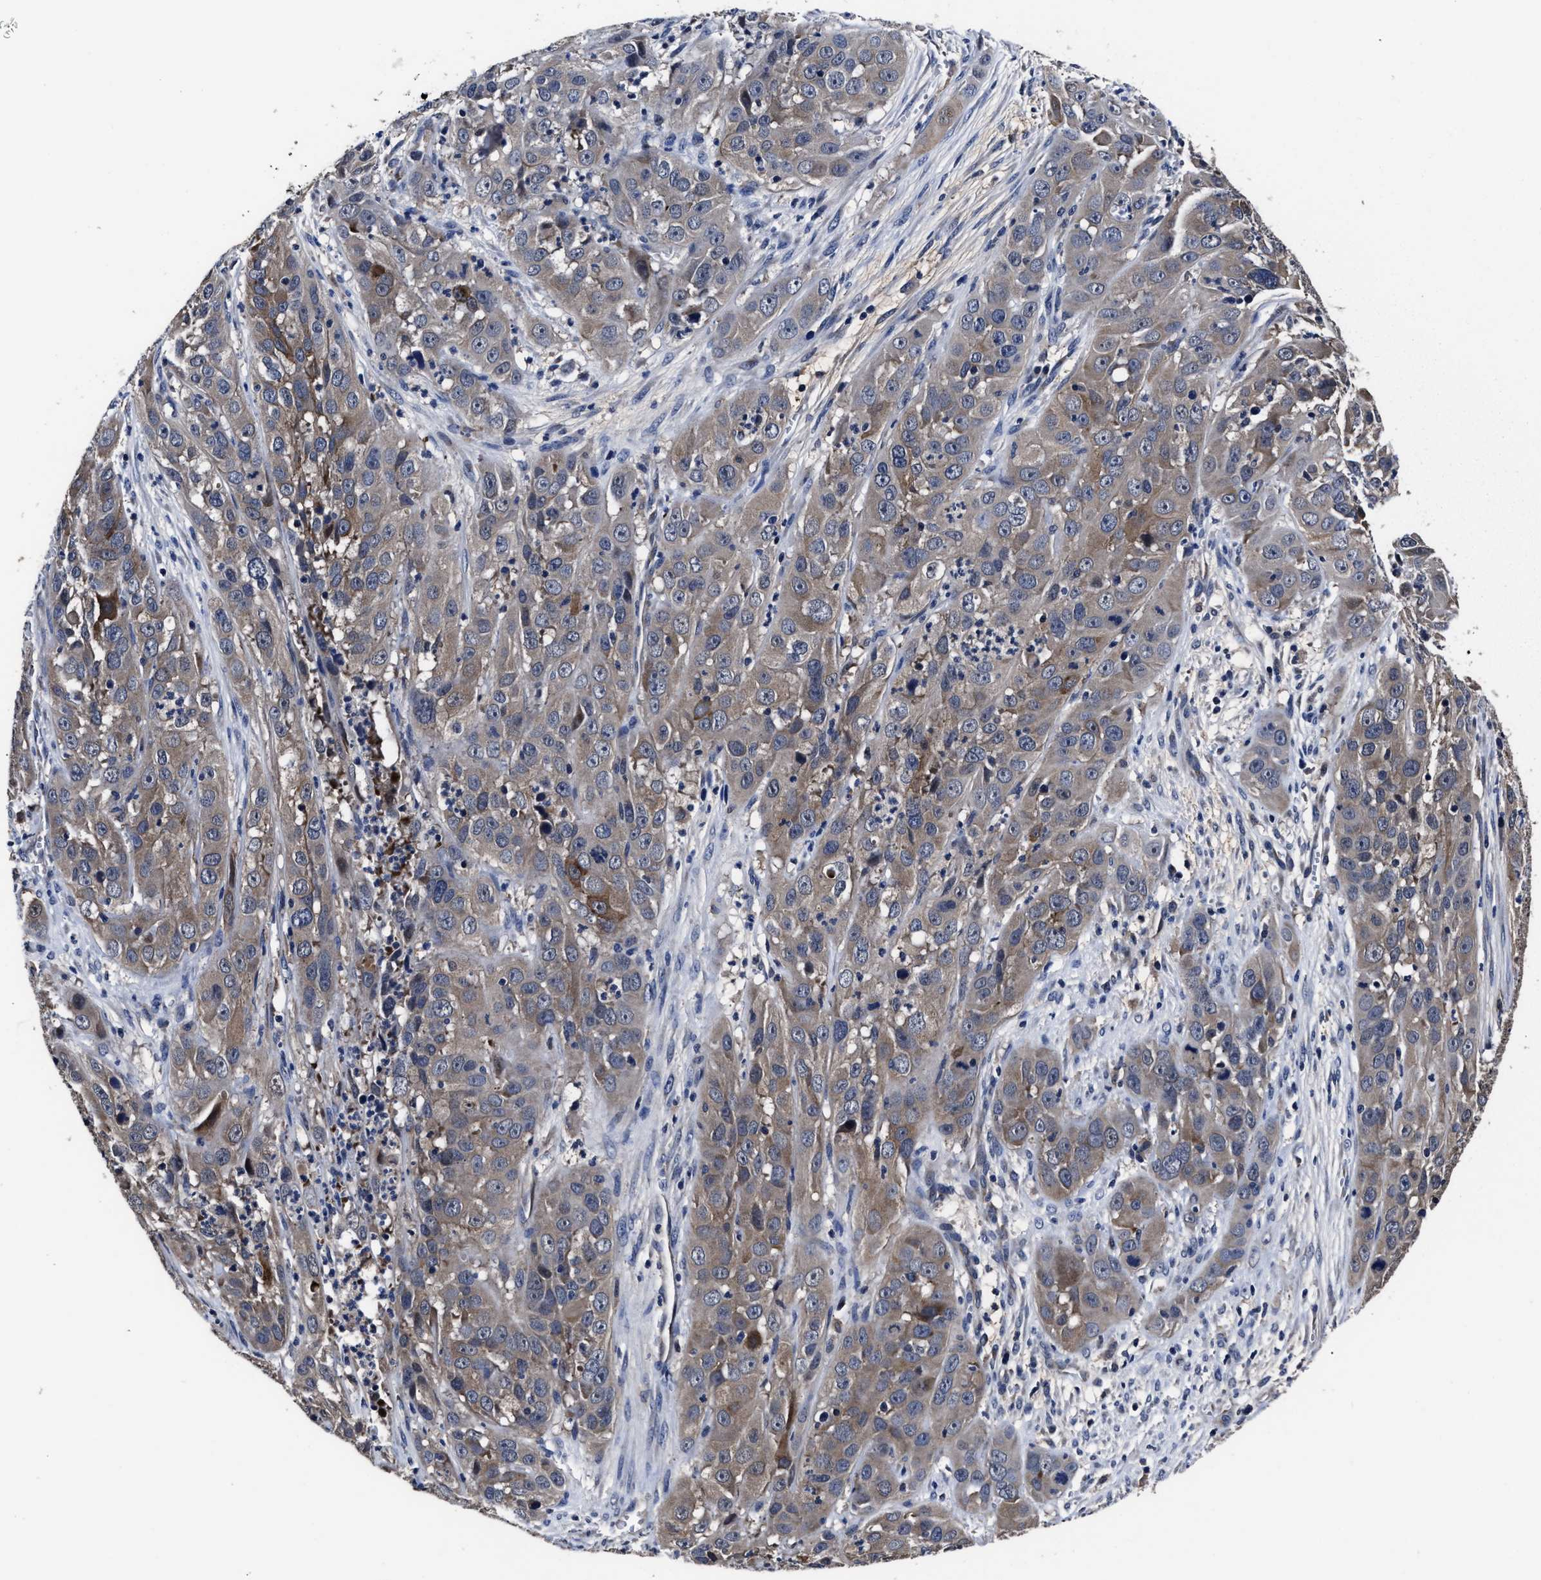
{"staining": {"intensity": "weak", "quantity": "<25%", "location": "cytoplasmic/membranous"}, "tissue": "cervical cancer", "cell_type": "Tumor cells", "image_type": "cancer", "snomed": [{"axis": "morphology", "description": "Squamous cell carcinoma, NOS"}, {"axis": "topography", "description": "Cervix"}], "caption": "Immunohistochemical staining of human squamous cell carcinoma (cervical) reveals no significant positivity in tumor cells.", "gene": "SOCS5", "patient": {"sex": "female", "age": 32}}